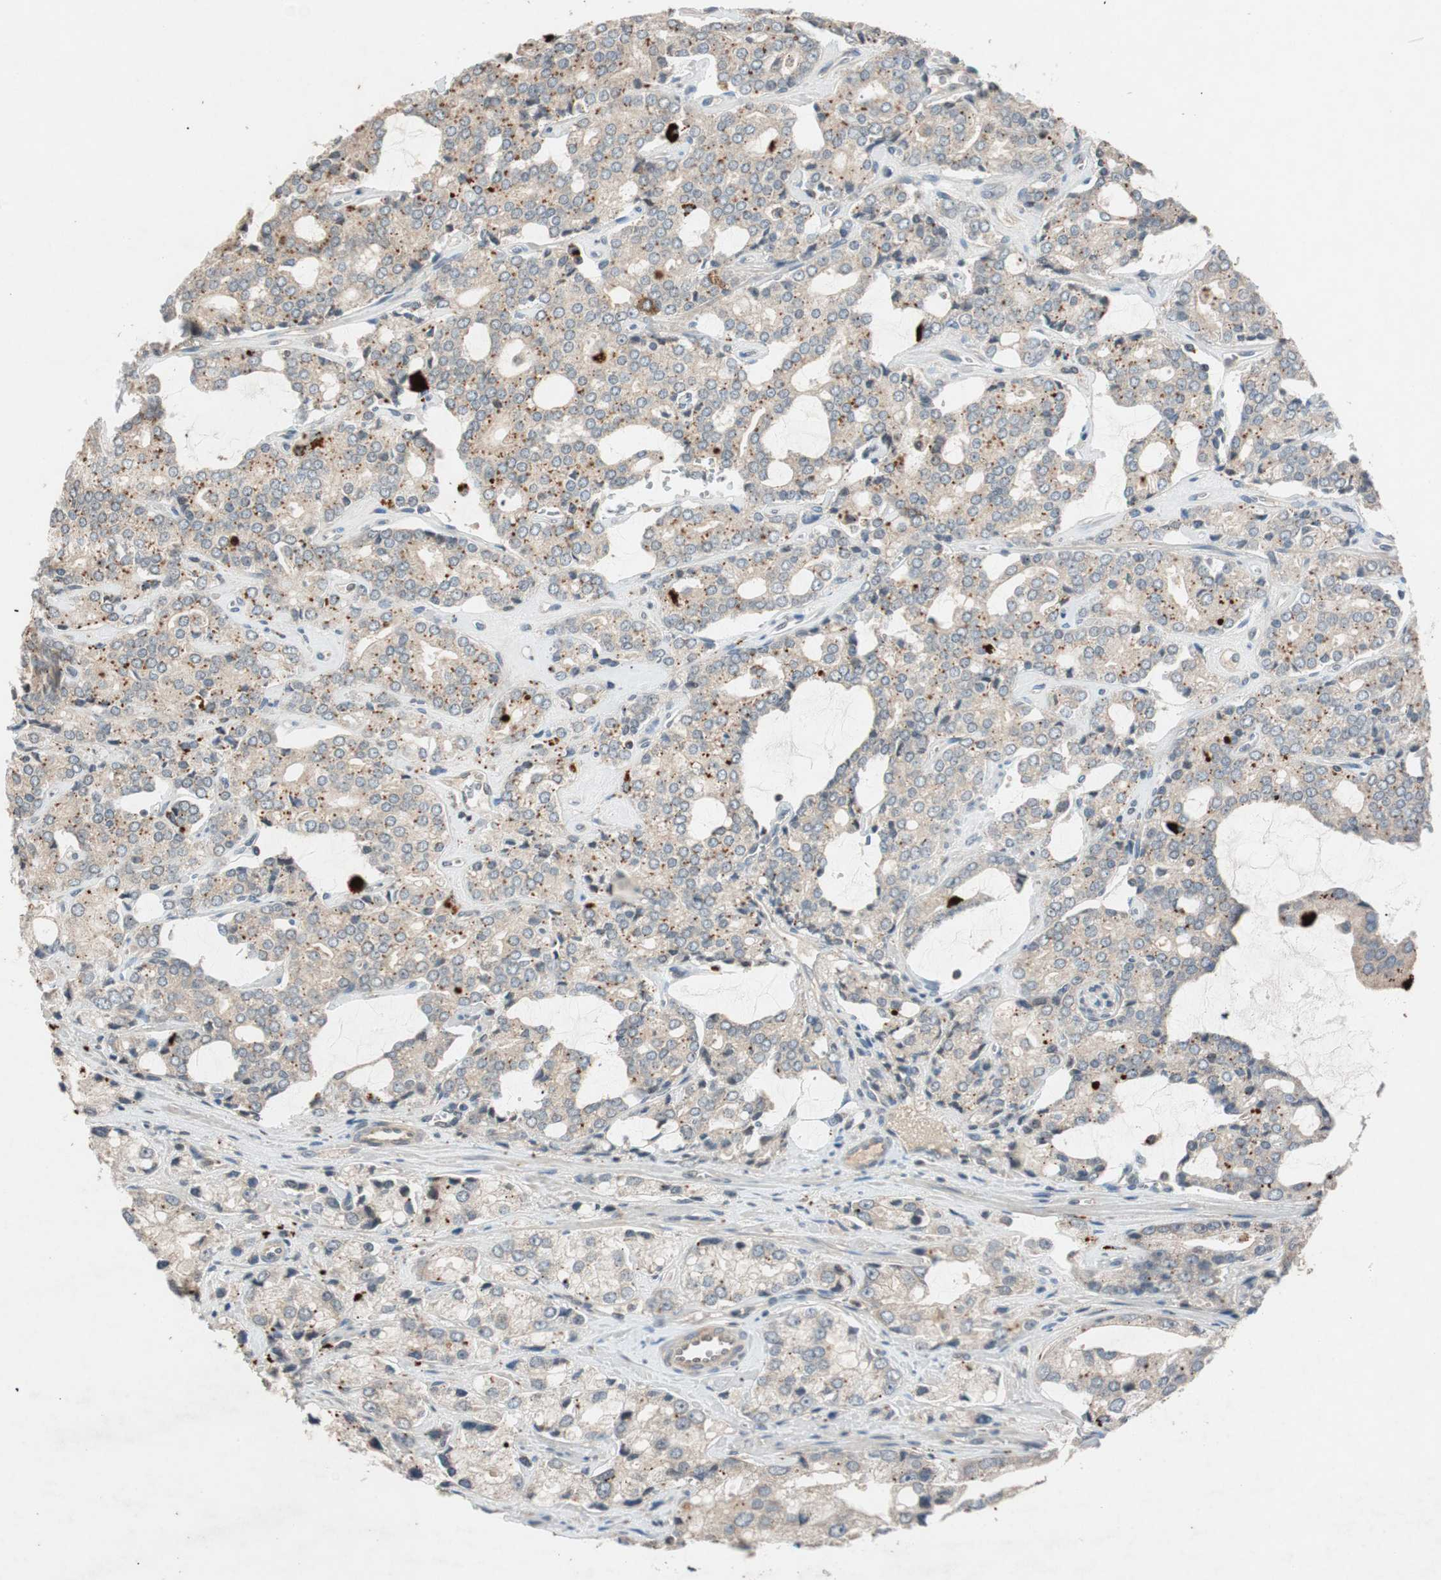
{"staining": {"intensity": "moderate", "quantity": ">75%", "location": "cytoplasmic/membranous"}, "tissue": "prostate cancer", "cell_type": "Tumor cells", "image_type": "cancer", "snomed": [{"axis": "morphology", "description": "Adenocarcinoma, High grade"}, {"axis": "topography", "description": "Prostate"}], "caption": "Prostate cancer stained with IHC displays moderate cytoplasmic/membranous positivity in about >75% of tumor cells. (IHC, brightfield microscopy, high magnification).", "gene": "GLB1", "patient": {"sex": "male", "age": 67}}